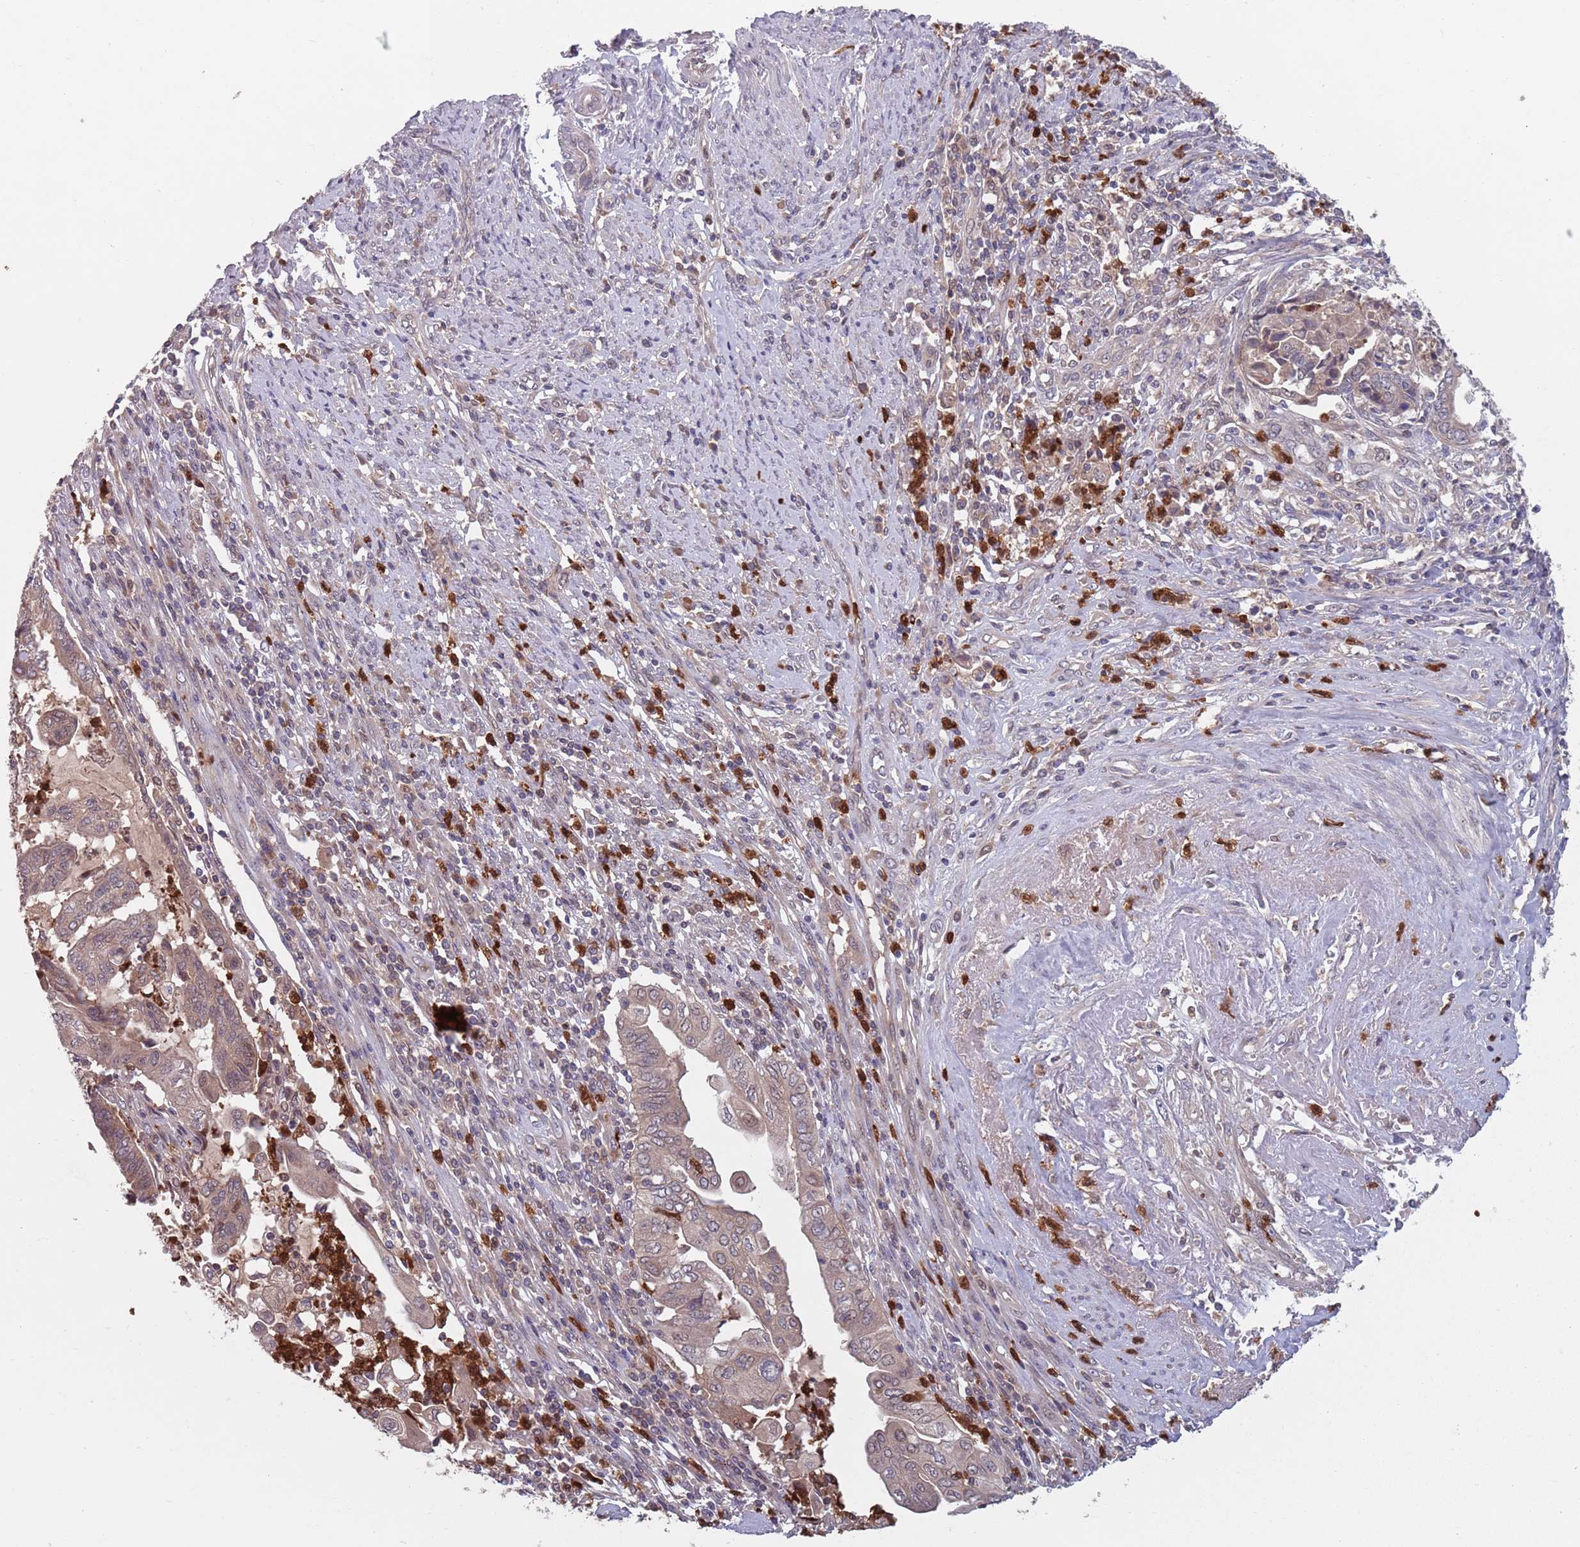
{"staining": {"intensity": "weak", "quantity": "25%-75%", "location": "cytoplasmic/membranous"}, "tissue": "endometrial cancer", "cell_type": "Tumor cells", "image_type": "cancer", "snomed": [{"axis": "morphology", "description": "Adenocarcinoma, NOS"}, {"axis": "topography", "description": "Uterus"}, {"axis": "topography", "description": "Endometrium"}], "caption": "Immunohistochemical staining of adenocarcinoma (endometrial) demonstrates low levels of weak cytoplasmic/membranous protein staining in approximately 25%-75% of tumor cells. Nuclei are stained in blue.", "gene": "TYW1", "patient": {"sex": "female", "age": 70}}